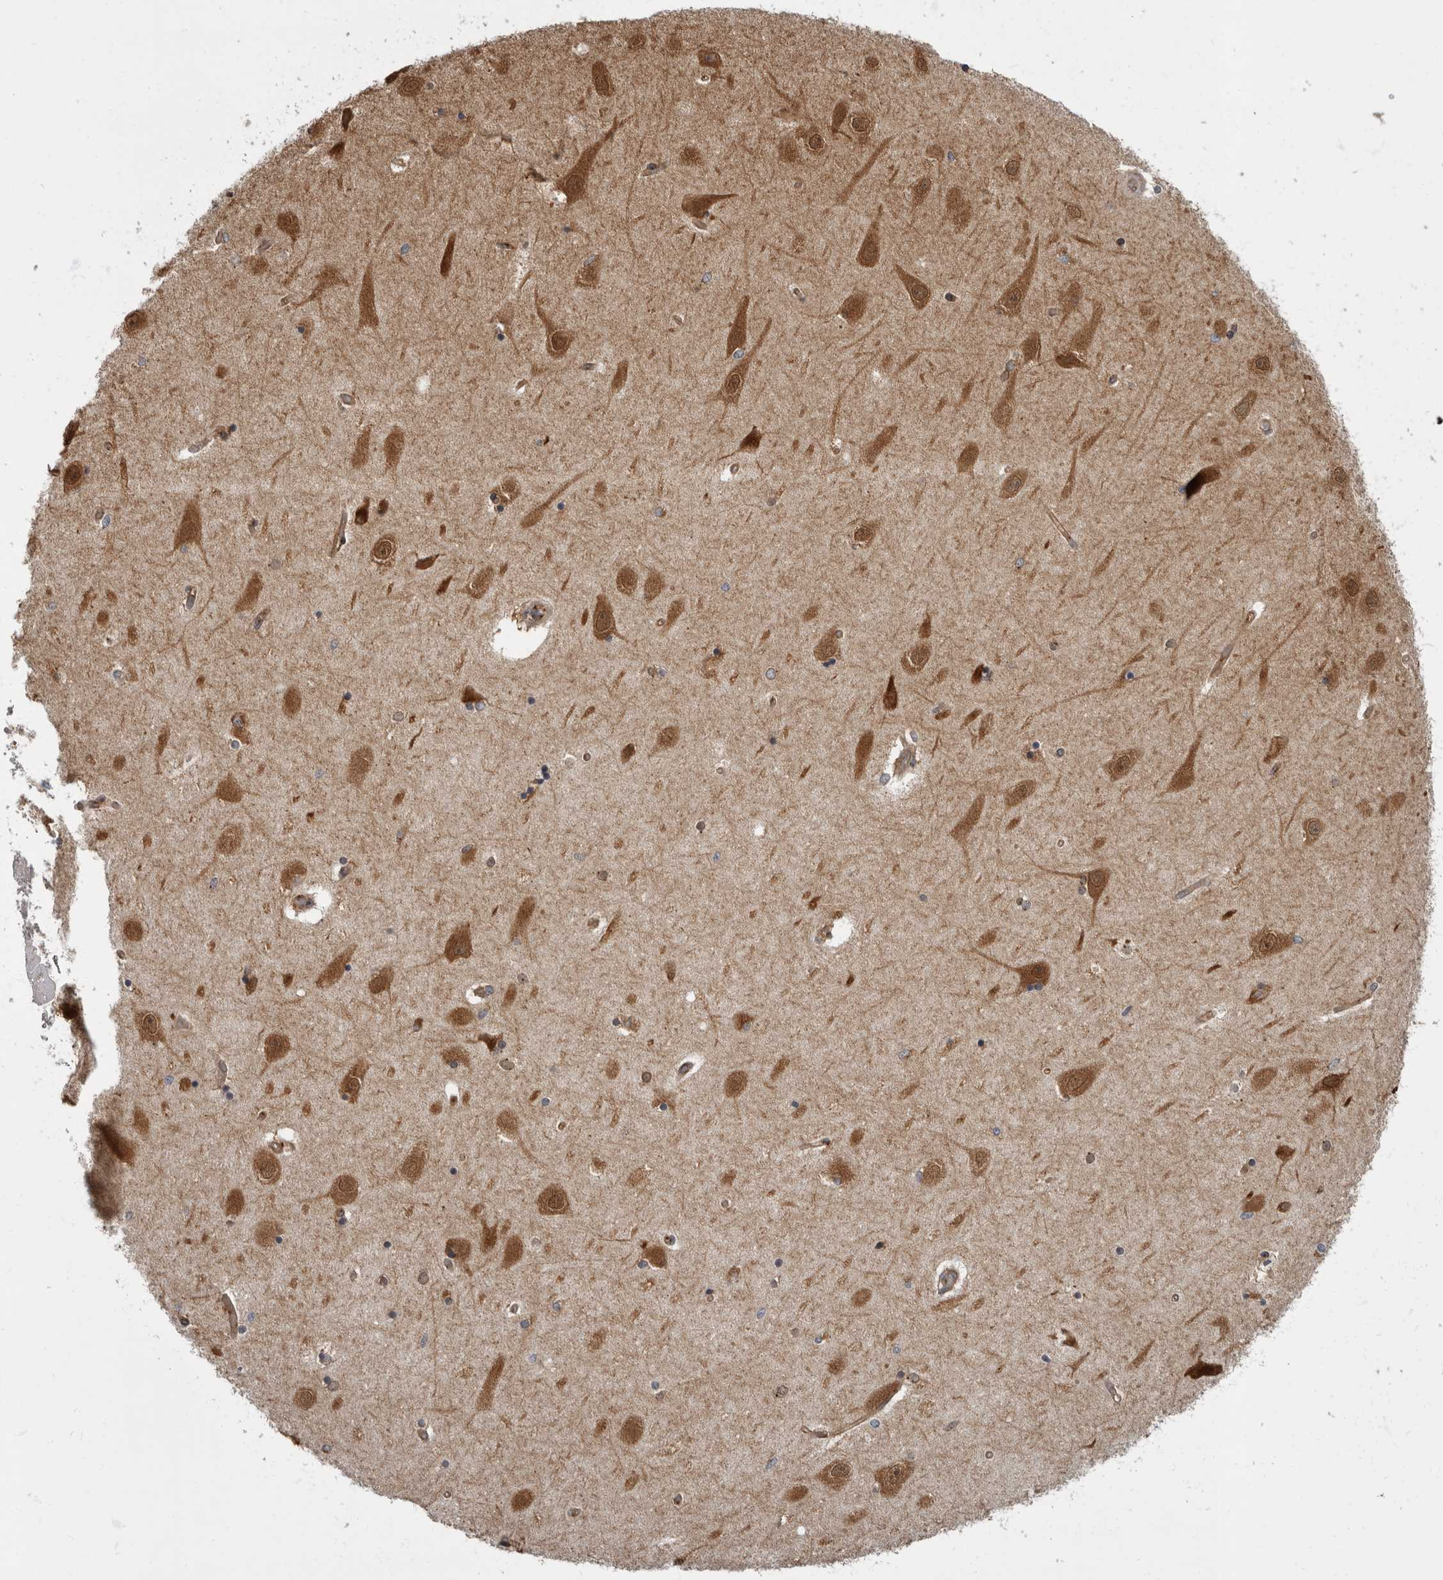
{"staining": {"intensity": "moderate", "quantity": "<25%", "location": "cytoplasmic/membranous"}, "tissue": "hippocampus", "cell_type": "Glial cells", "image_type": "normal", "snomed": [{"axis": "morphology", "description": "Normal tissue, NOS"}, {"axis": "topography", "description": "Hippocampus"}], "caption": "Immunohistochemical staining of benign human hippocampus reveals low levels of moderate cytoplasmic/membranous positivity in about <25% of glial cells.", "gene": "HOOK3", "patient": {"sex": "female", "age": 54}}